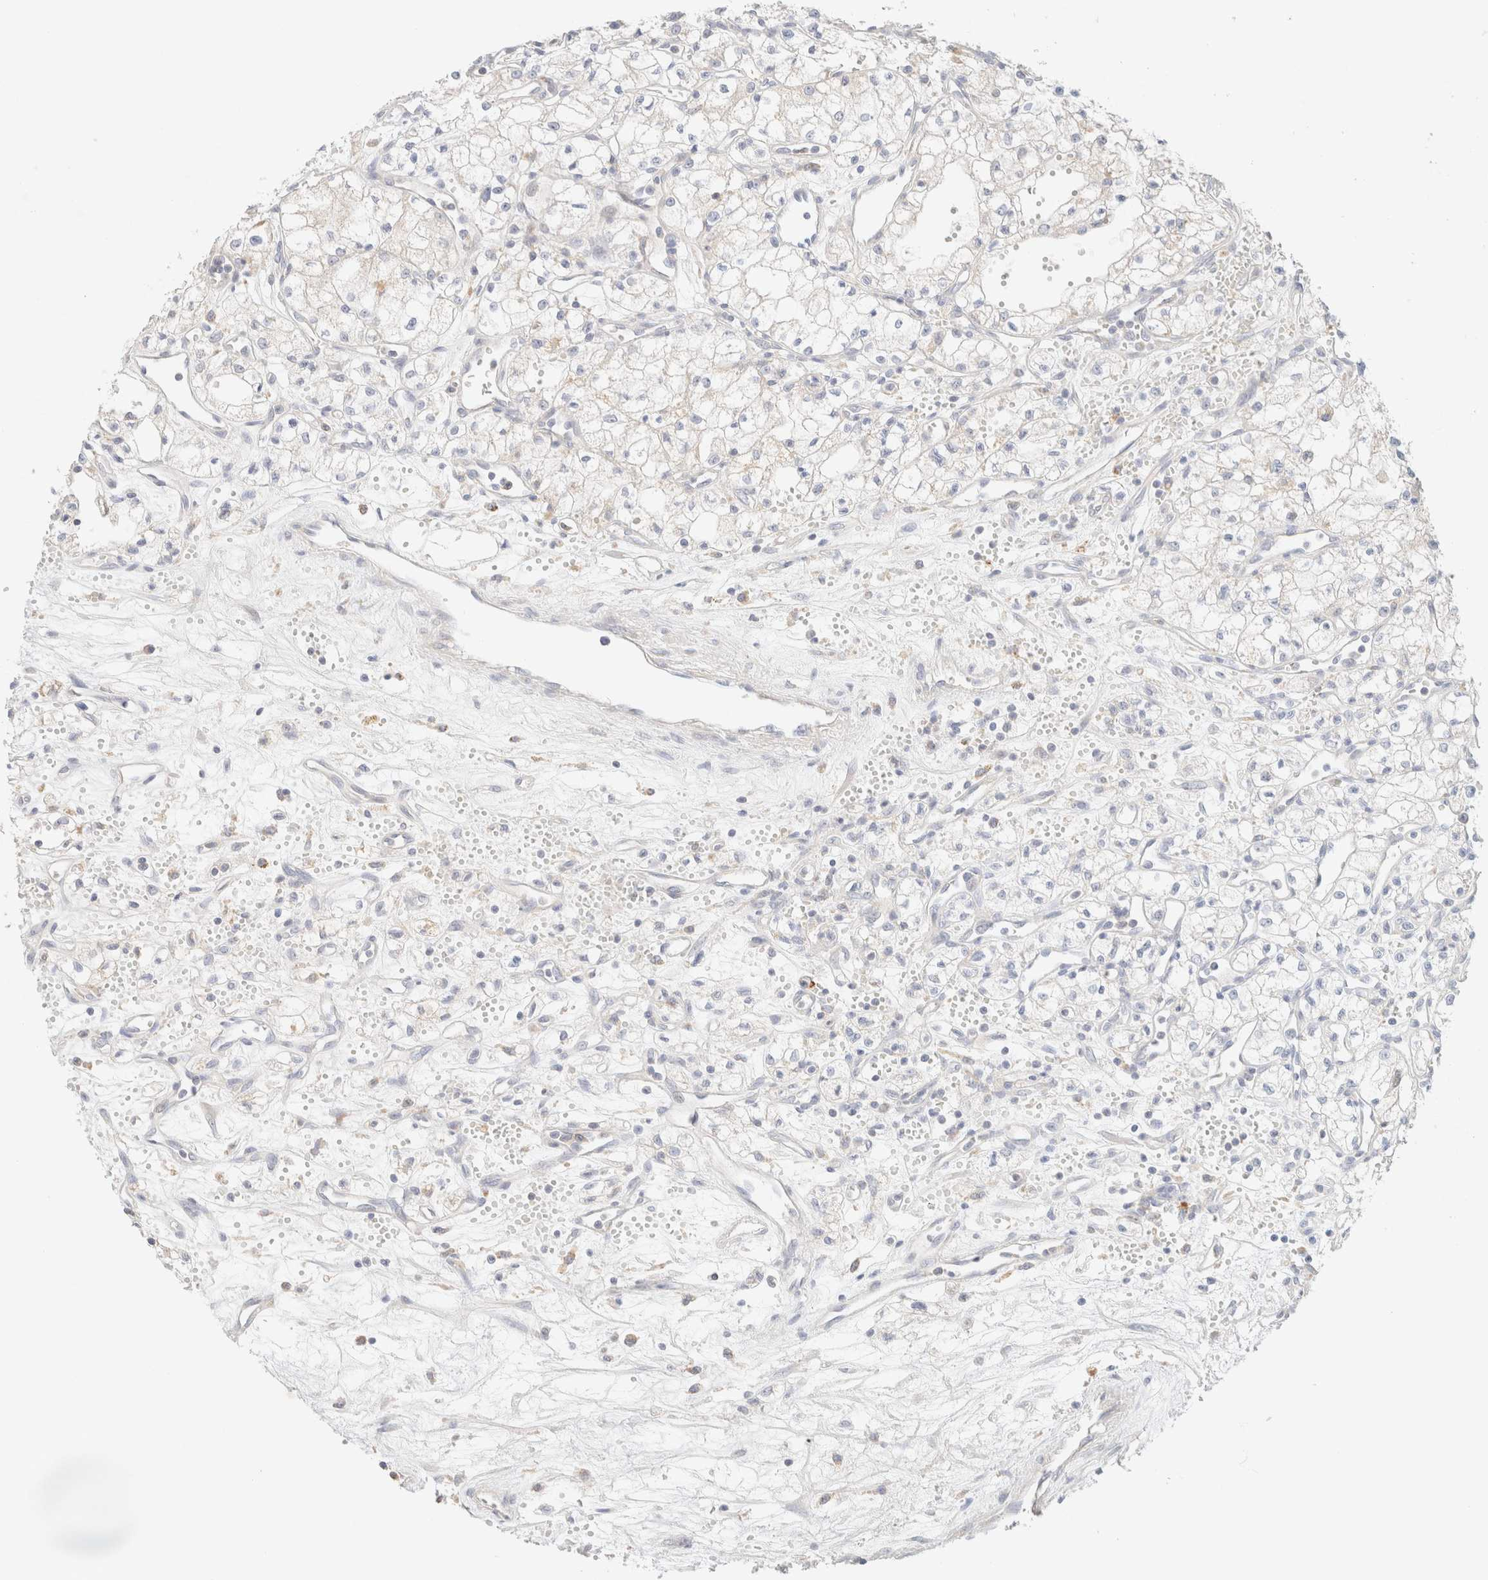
{"staining": {"intensity": "negative", "quantity": "none", "location": "none"}, "tissue": "renal cancer", "cell_type": "Tumor cells", "image_type": "cancer", "snomed": [{"axis": "morphology", "description": "Adenocarcinoma, NOS"}, {"axis": "topography", "description": "Kidney"}], "caption": "Immunohistochemistry (IHC) micrograph of renal adenocarcinoma stained for a protein (brown), which displays no positivity in tumor cells.", "gene": "SARM1", "patient": {"sex": "male", "age": 59}}